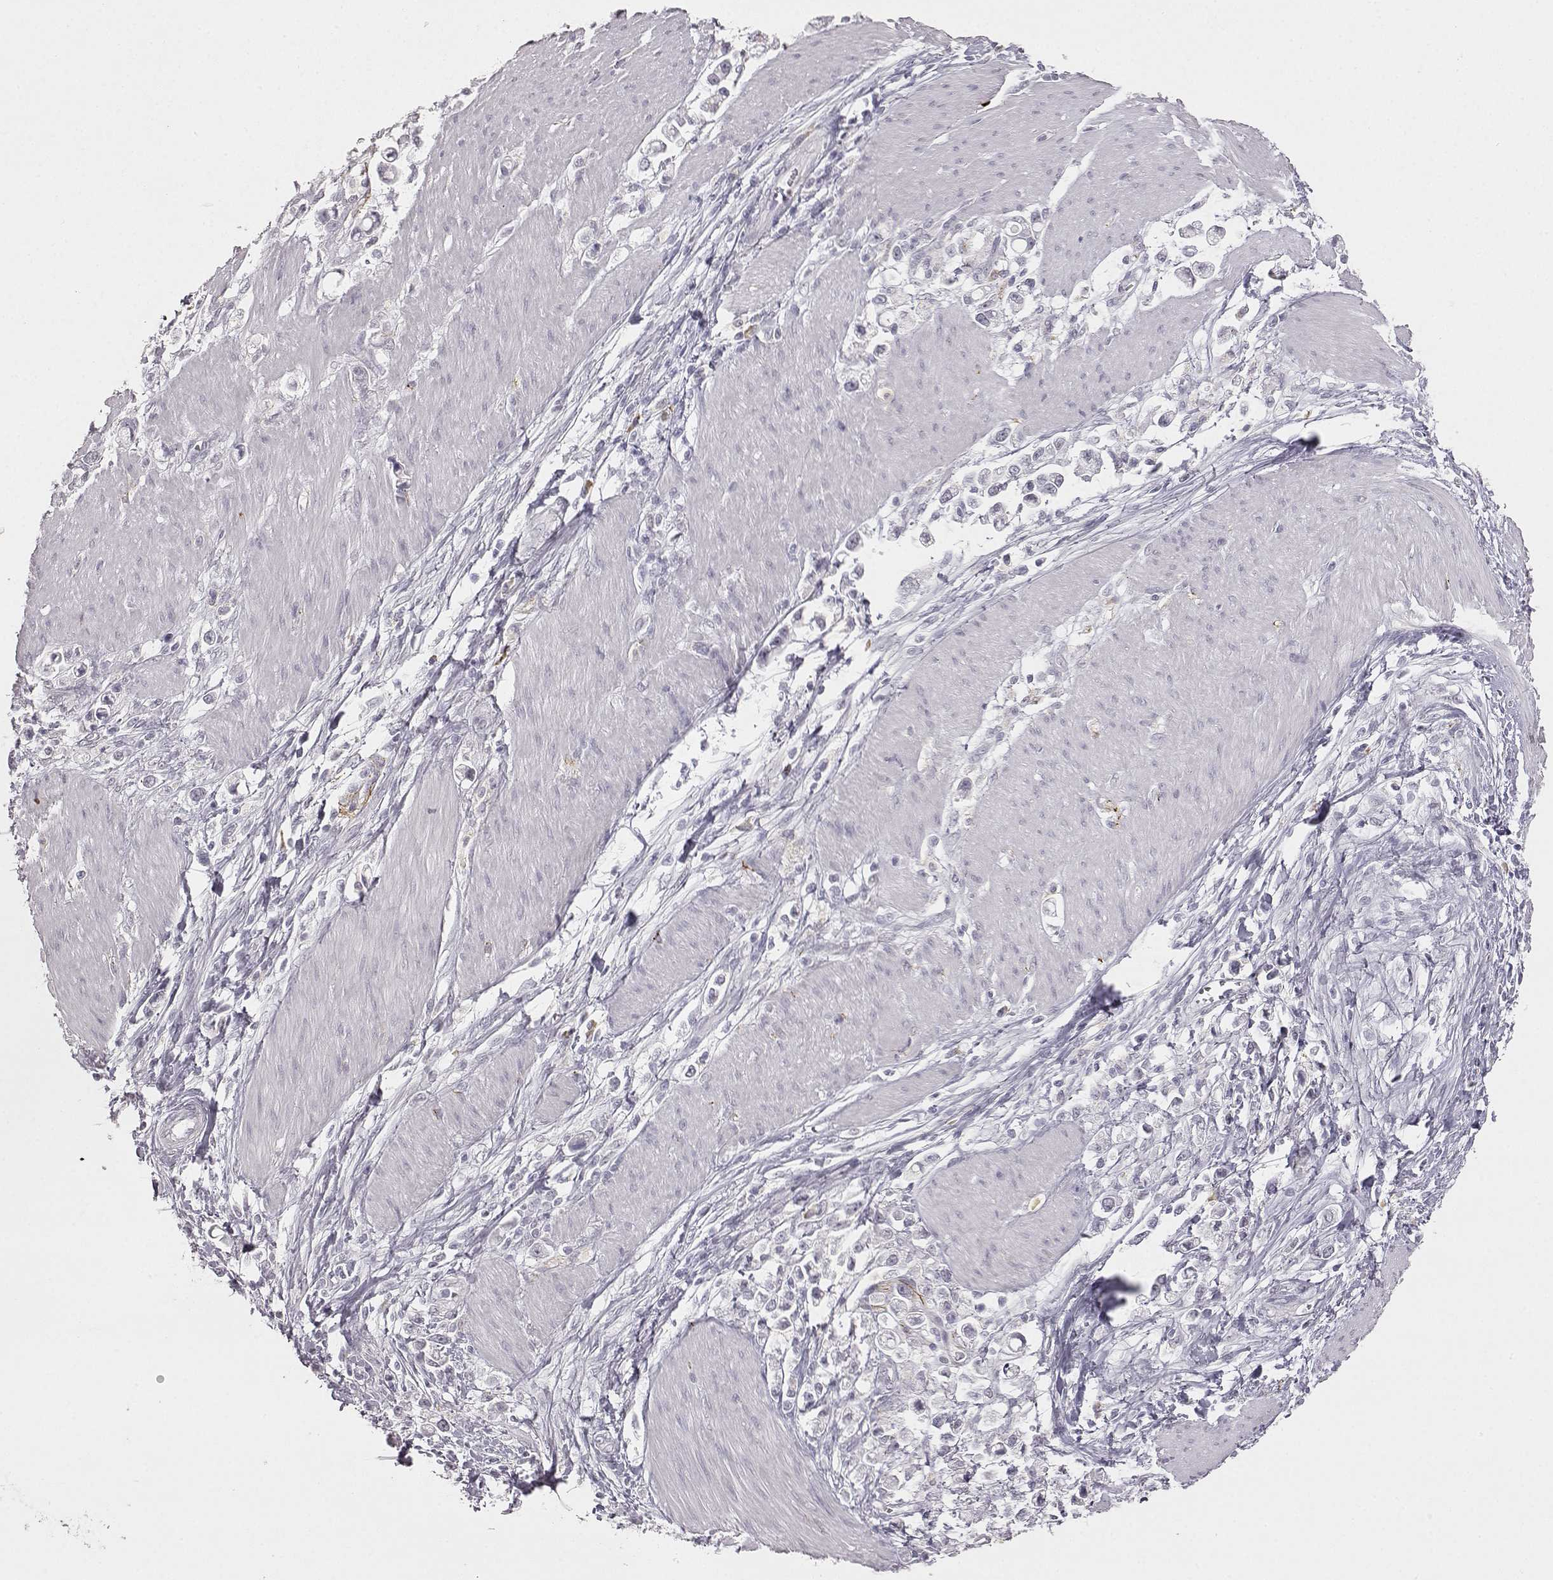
{"staining": {"intensity": "negative", "quantity": "none", "location": "none"}, "tissue": "stomach cancer", "cell_type": "Tumor cells", "image_type": "cancer", "snomed": [{"axis": "morphology", "description": "Adenocarcinoma, NOS"}, {"axis": "topography", "description": "Stomach"}], "caption": "IHC of human stomach cancer (adenocarcinoma) exhibits no expression in tumor cells. The staining was performed using DAB to visualize the protein expression in brown, while the nuclei were stained in blue with hematoxylin (Magnification: 20x).", "gene": "VGF", "patient": {"sex": "male", "age": 63}}